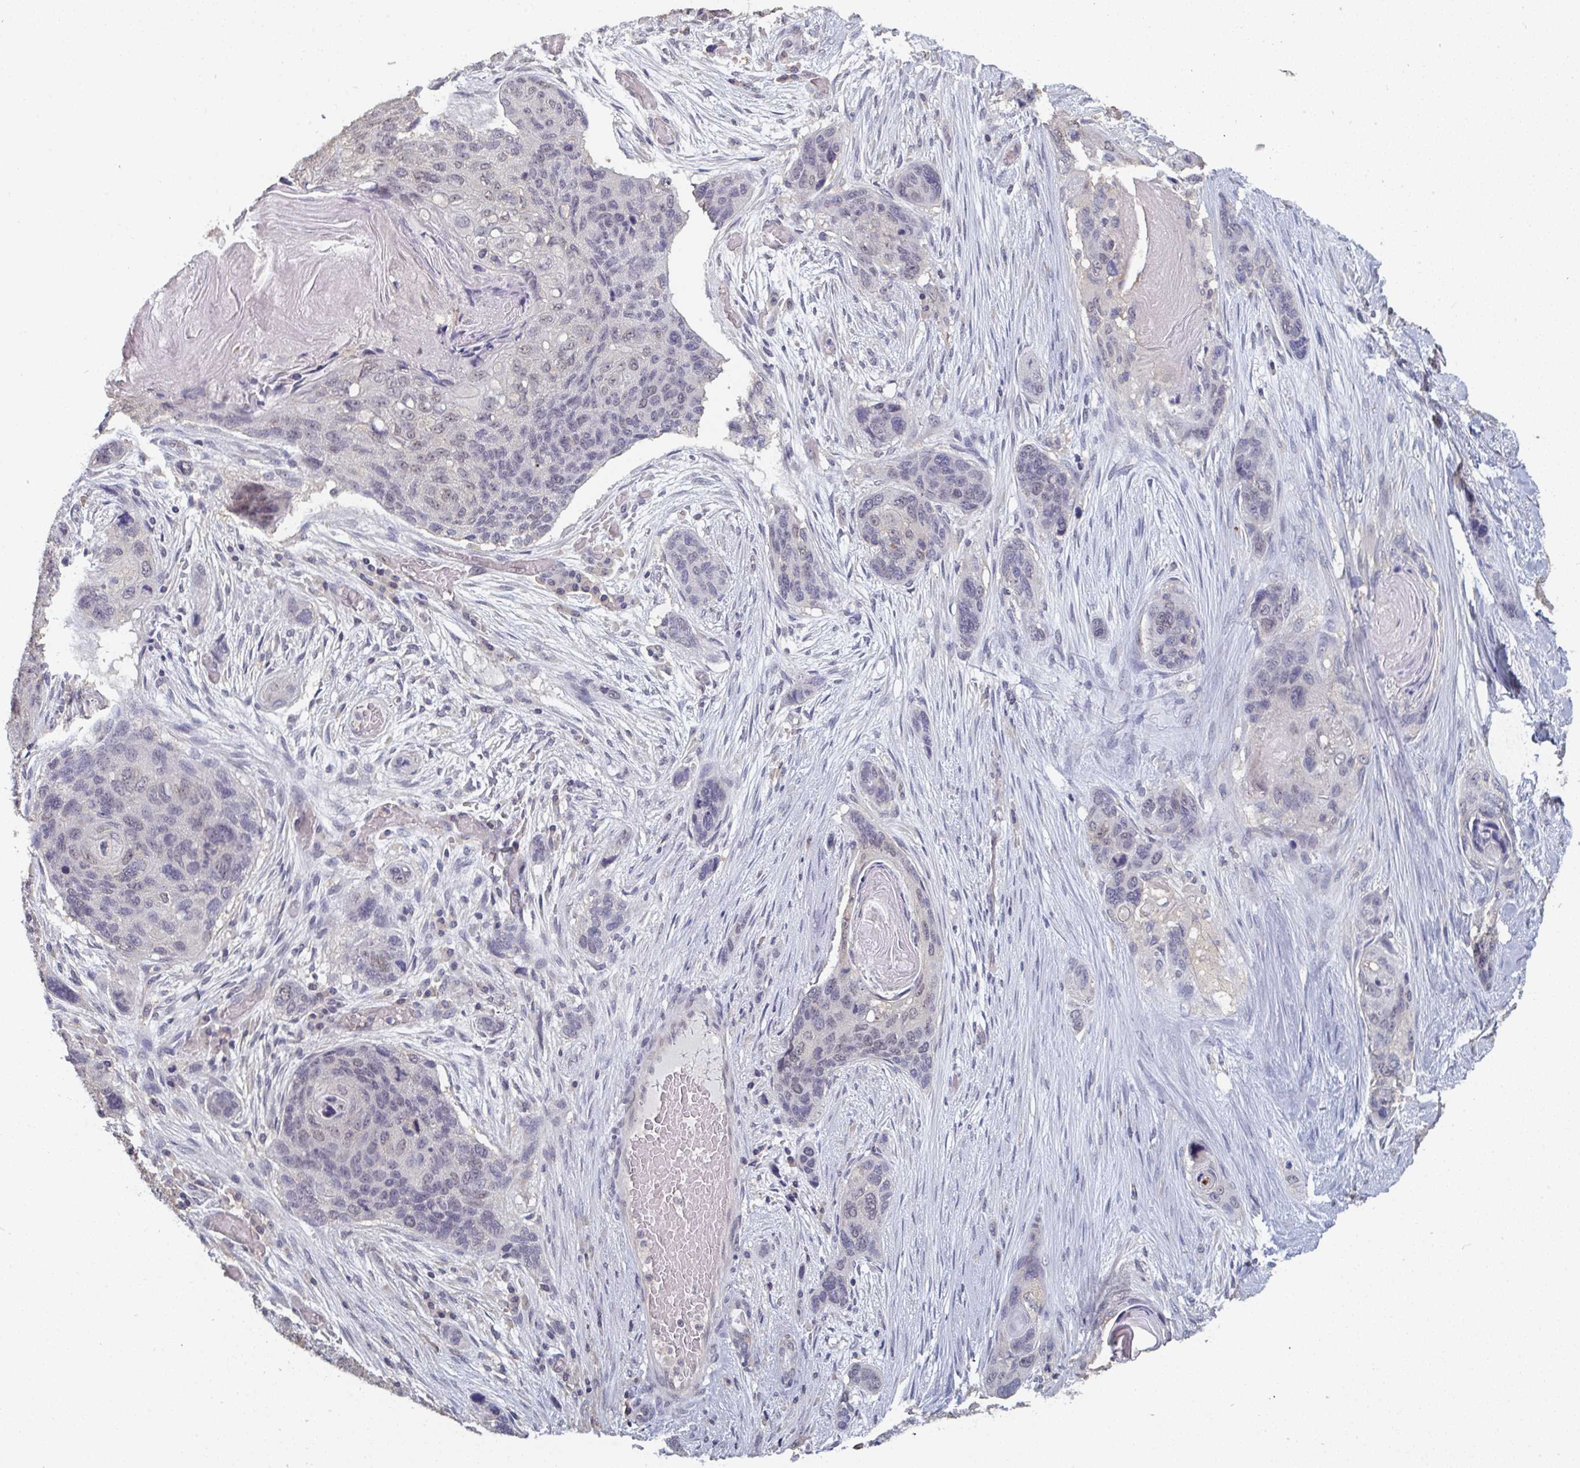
{"staining": {"intensity": "negative", "quantity": "none", "location": "none"}, "tissue": "lung cancer", "cell_type": "Tumor cells", "image_type": "cancer", "snomed": [{"axis": "morphology", "description": "Squamous cell carcinoma, NOS"}, {"axis": "morphology", "description": "Squamous cell carcinoma, metastatic, NOS"}, {"axis": "topography", "description": "Lymph node"}, {"axis": "topography", "description": "Lung"}], "caption": "Tumor cells show no significant protein expression in lung cancer.", "gene": "LIX1", "patient": {"sex": "male", "age": 41}}